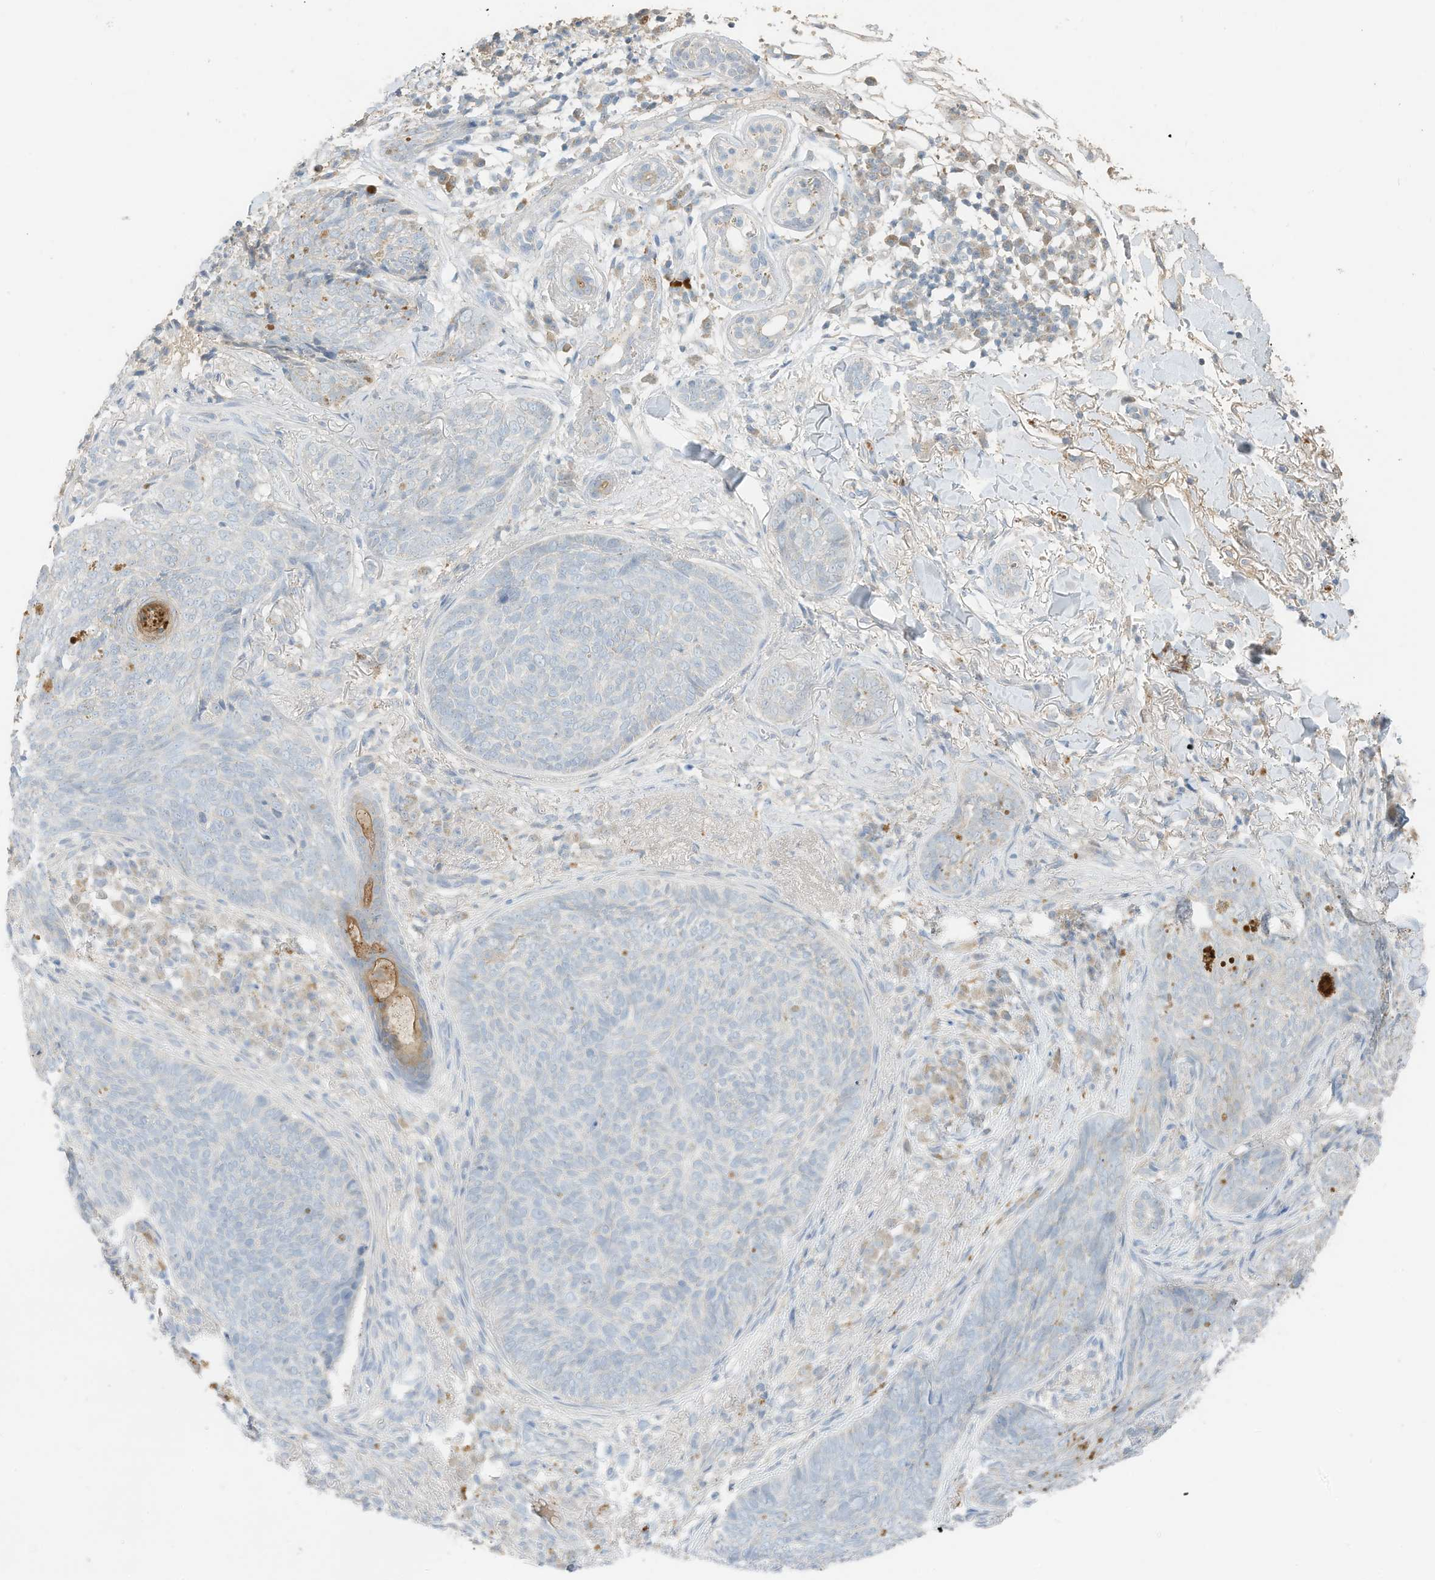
{"staining": {"intensity": "negative", "quantity": "none", "location": "none"}, "tissue": "skin cancer", "cell_type": "Tumor cells", "image_type": "cancer", "snomed": [{"axis": "morphology", "description": "Basal cell carcinoma"}, {"axis": "topography", "description": "Skin"}], "caption": "High power microscopy photomicrograph of an immunohistochemistry (IHC) photomicrograph of basal cell carcinoma (skin), revealing no significant staining in tumor cells.", "gene": "CAPN13", "patient": {"sex": "male", "age": 85}}